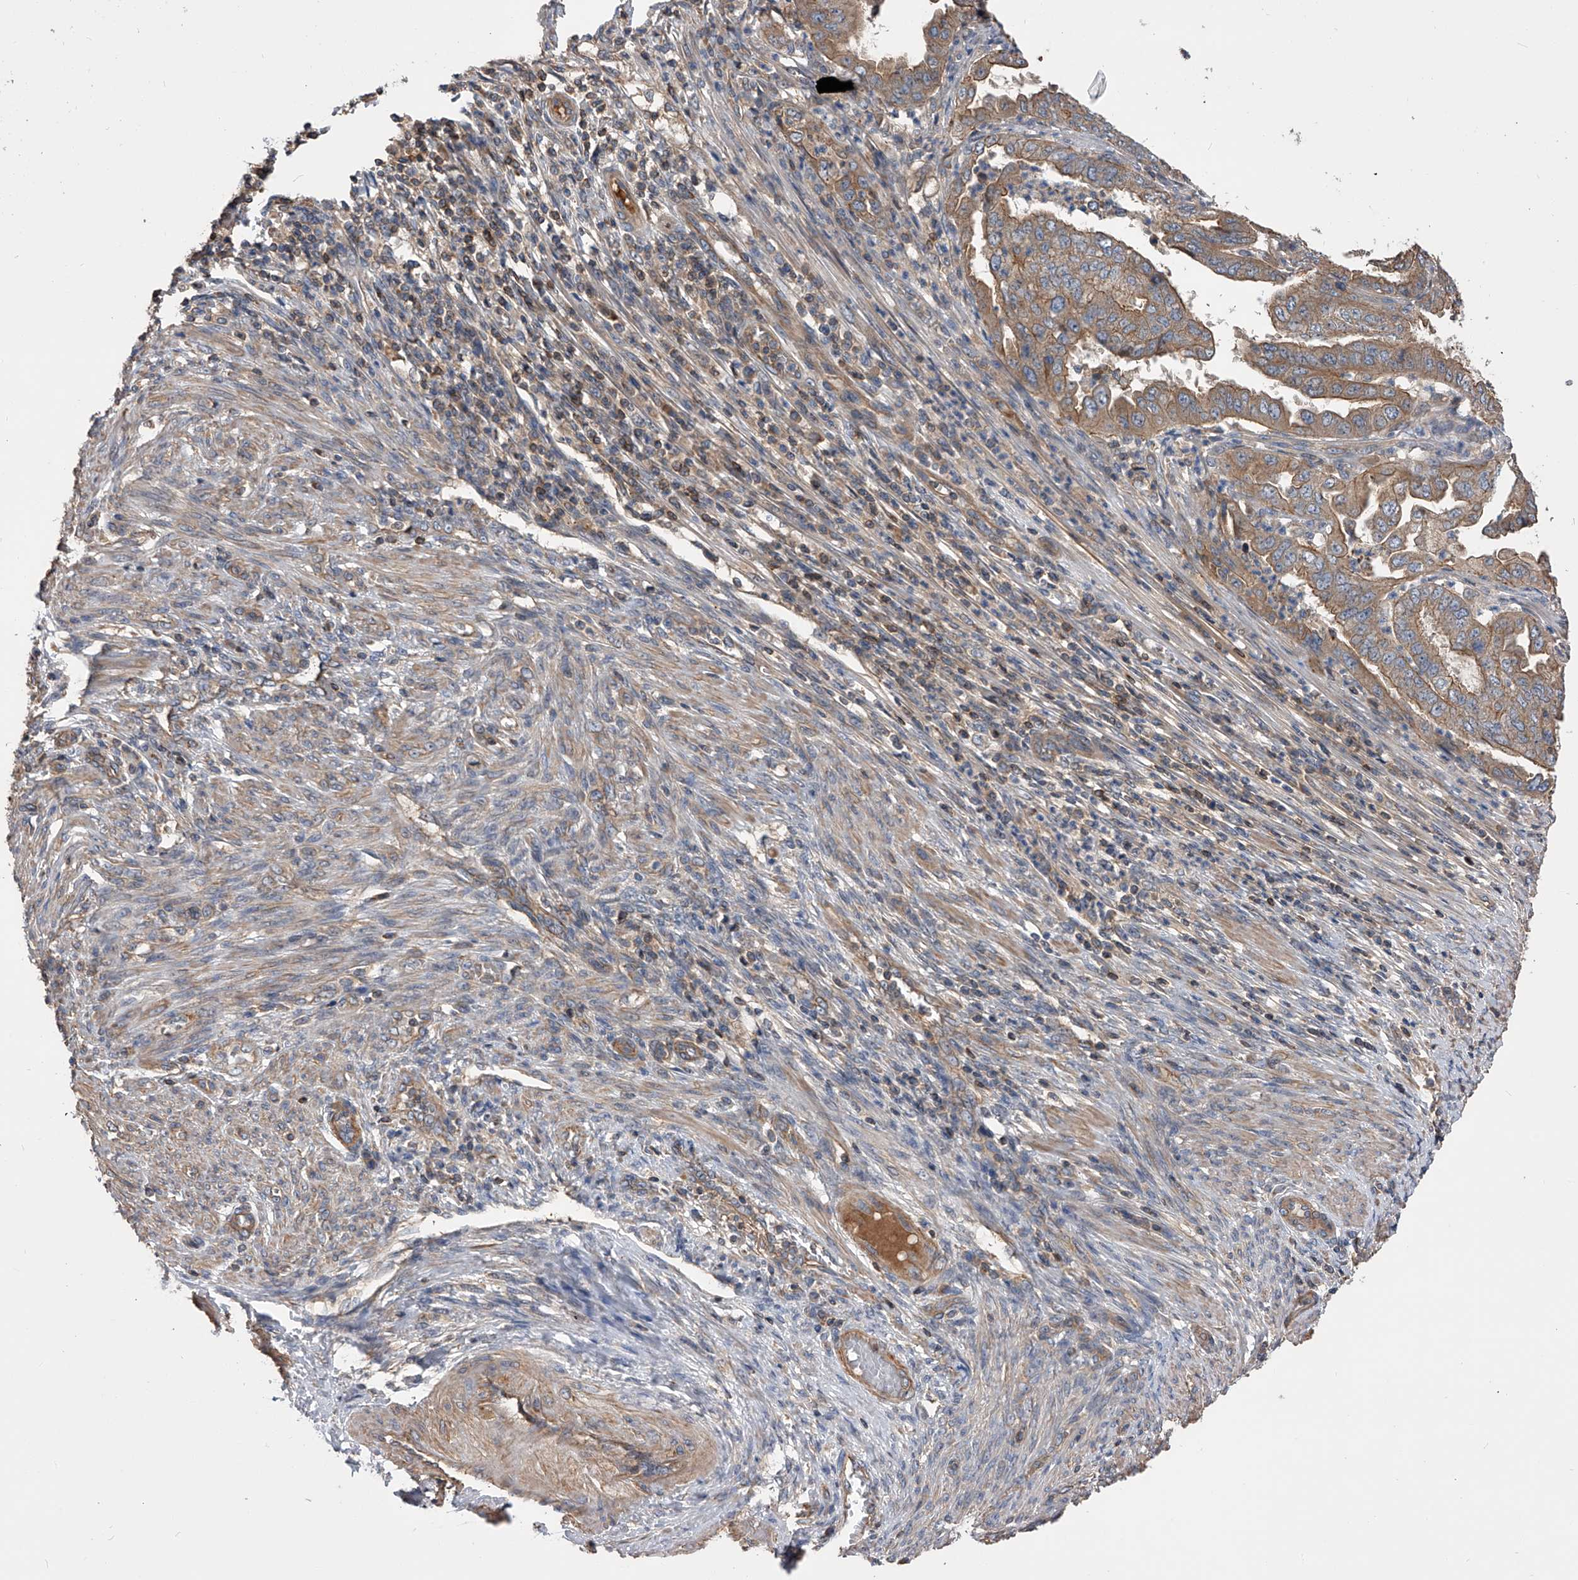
{"staining": {"intensity": "moderate", "quantity": ">75%", "location": "cytoplasmic/membranous"}, "tissue": "endometrial cancer", "cell_type": "Tumor cells", "image_type": "cancer", "snomed": [{"axis": "morphology", "description": "Adenocarcinoma, NOS"}, {"axis": "topography", "description": "Endometrium"}], "caption": "Protein expression analysis of human endometrial adenocarcinoma reveals moderate cytoplasmic/membranous staining in about >75% of tumor cells. The protein of interest is shown in brown color, while the nuclei are stained blue.", "gene": "CUL7", "patient": {"sex": "female", "age": 51}}